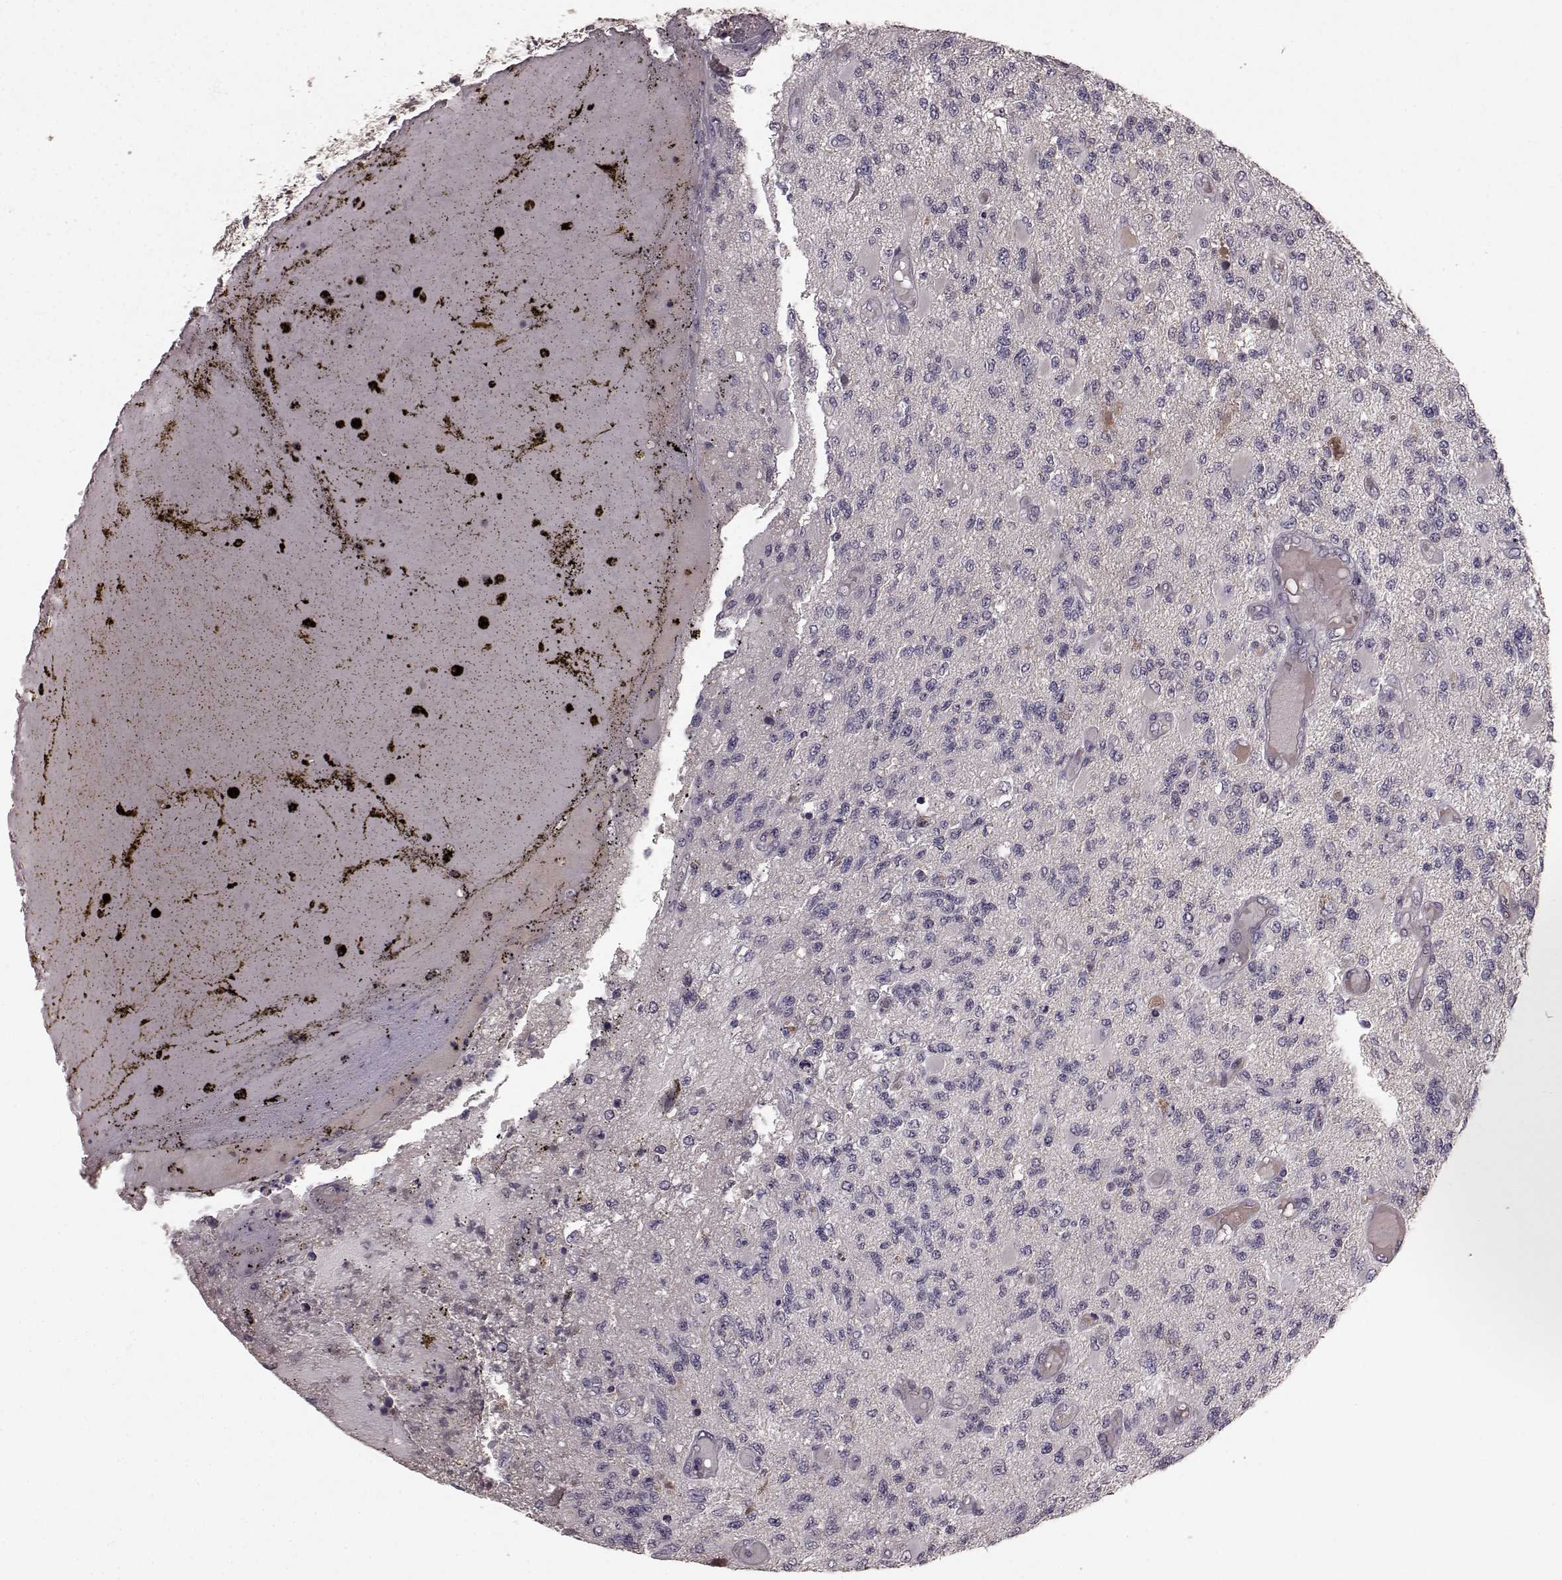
{"staining": {"intensity": "negative", "quantity": "none", "location": "none"}, "tissue": "glioma", "cell_type": "Tumor cells", "image_type": "cancer", "snomed": [{"axis": "morphology", "description": "Glioma, malignant, High grade"}, {"axis": "topography", "description": "Brain"}], "caption": "High power microscopy photomicrograph of an immunohistochemistry photomicrograph of malignant glioma (high-grade), revealing no significant expression in tumor cells.", "gene": "SLC22A18", "patient": {"sex": "female", "age": 63}}